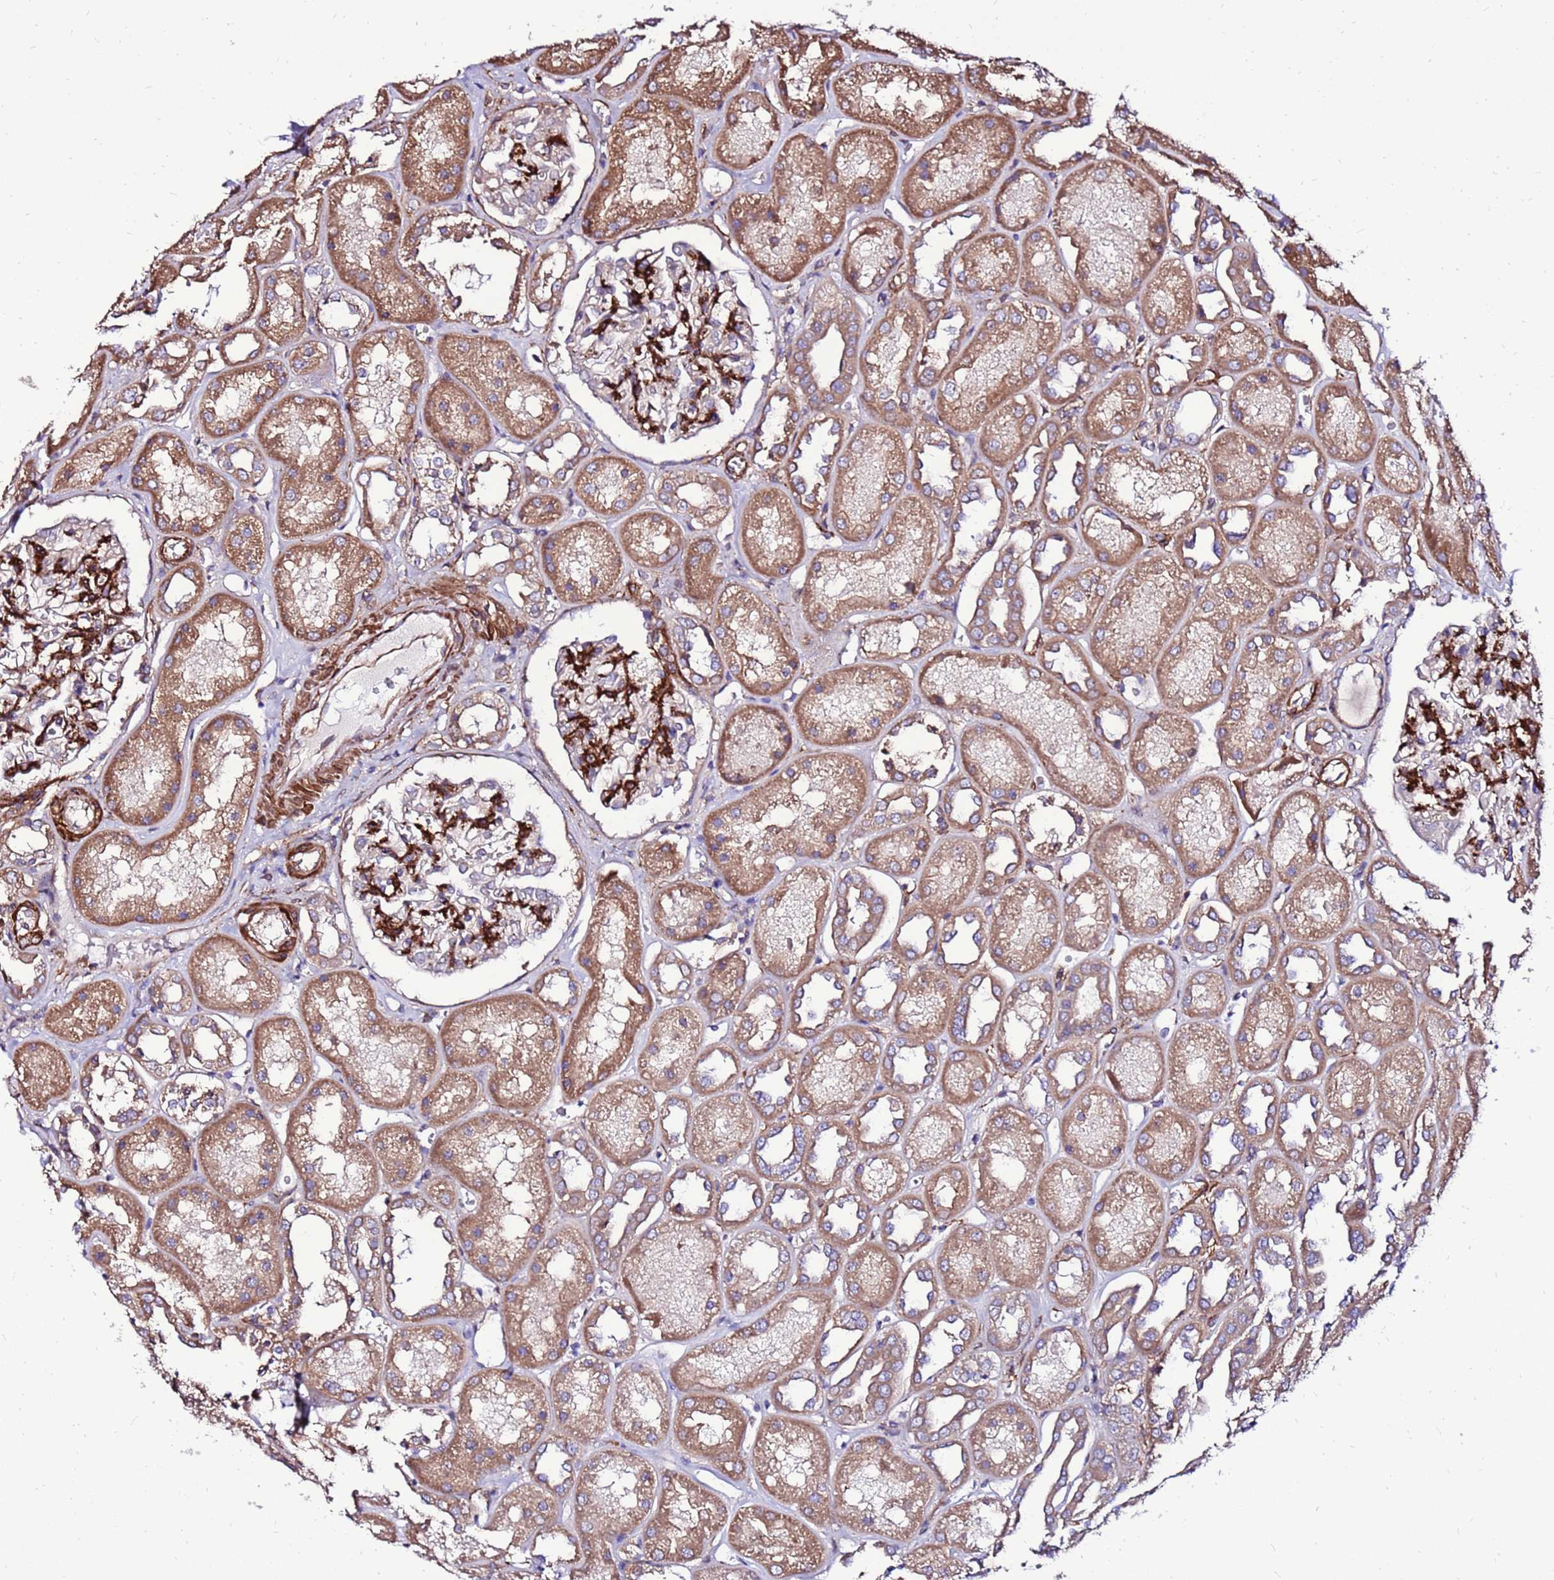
{"staining": {"intensity": "strong", "quantity": "<25%", "location": "cytoplasmic/membranous"}, "tissue": "kidney", "cell_type": "Cells in glomeruli", "image_type": "normal", "snomed": [{"axis": "morphology", "description": "Normal tissue, NOS"}, {"axis": "topography", "description": "Kidney"}], "caption": "Normal kidney demonstrates strong cytoplasmic/membranous positivity in about <25% of cells in glomeruli The protein of interest is stained brown, and the nuclei are stained in blue (DAB IHC with brightfield microscopy, high magnification)..", "gene": "EI24", "patient": {"sex": "male", "age": 70}}